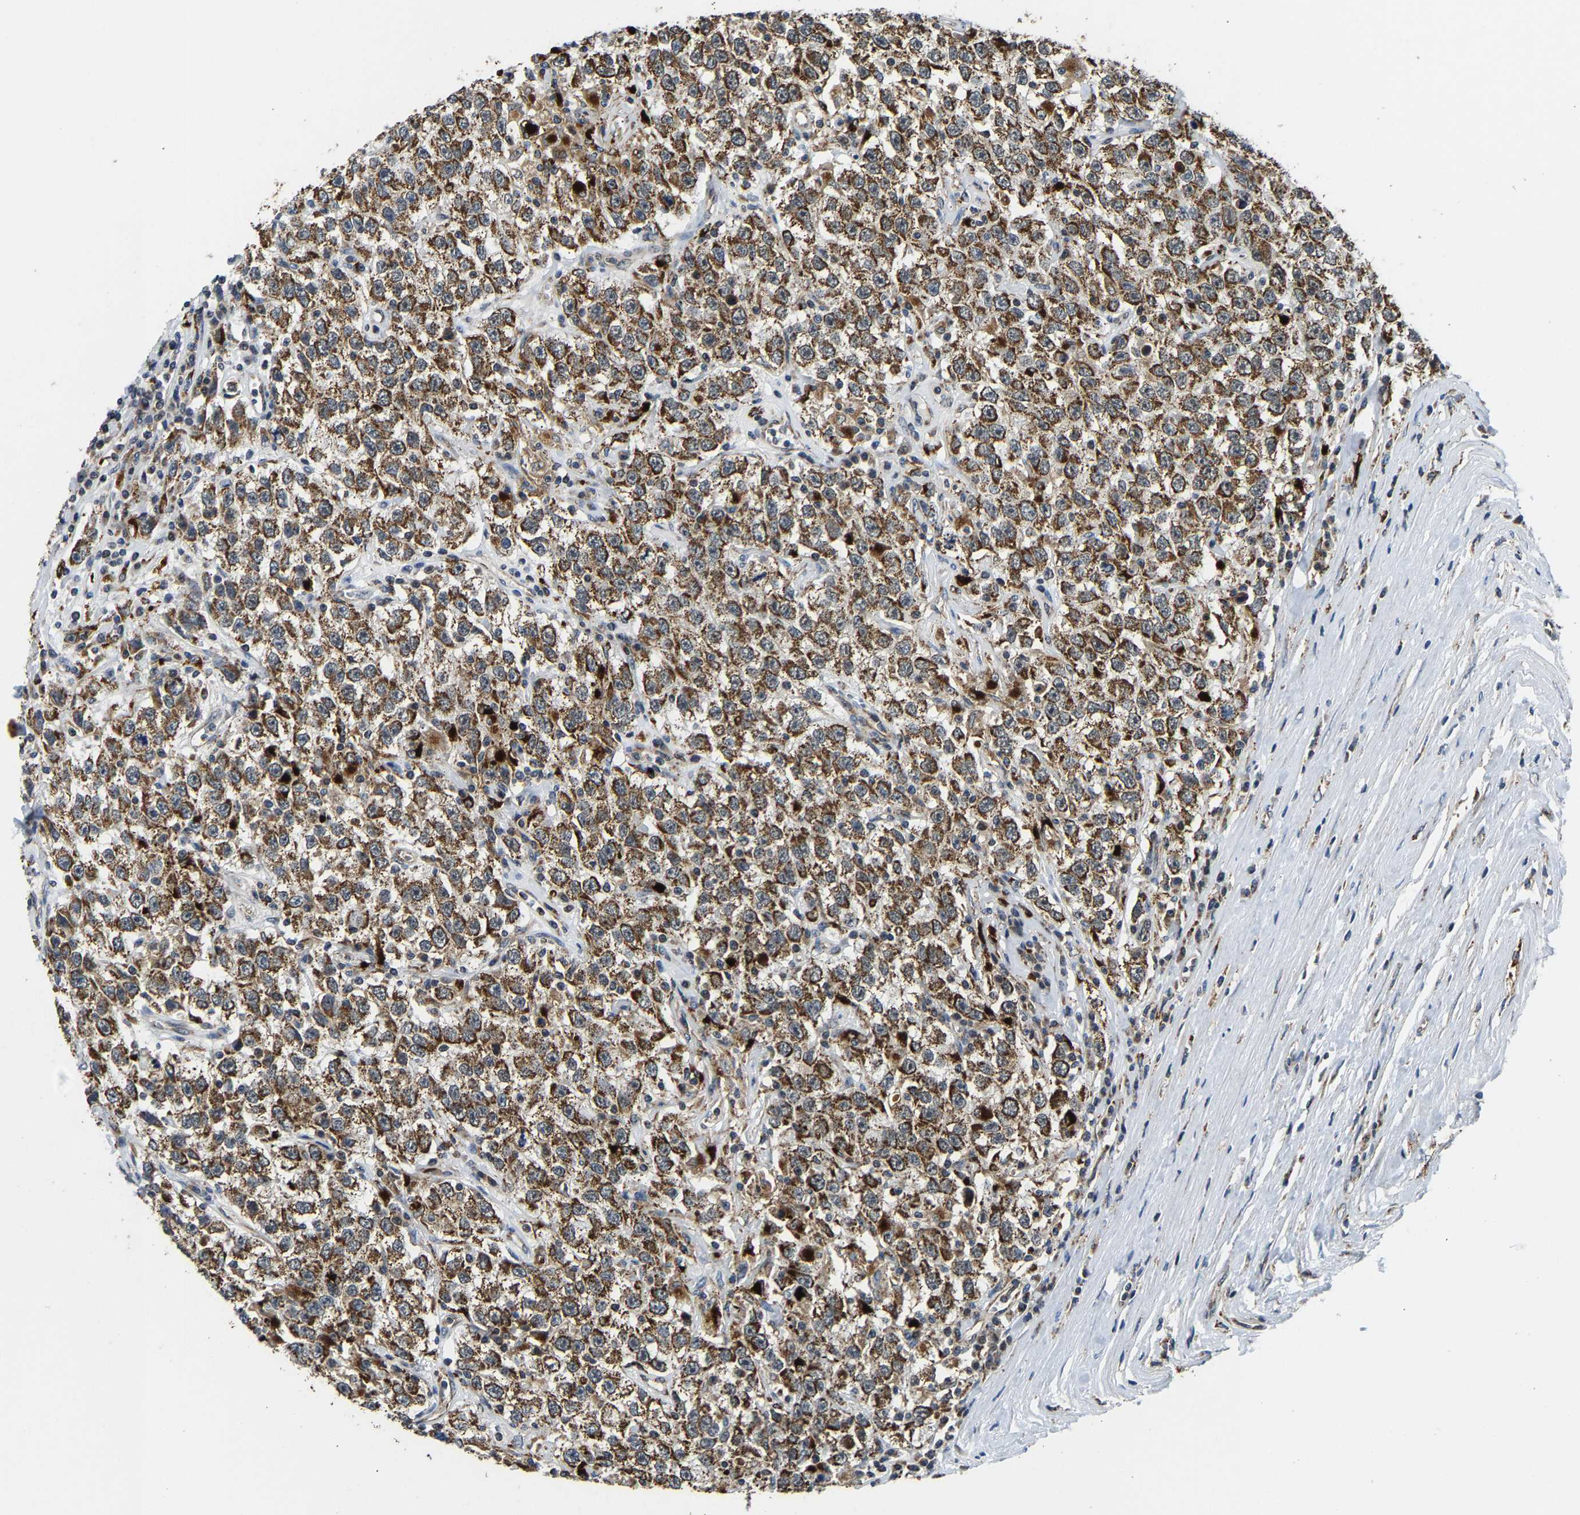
{"staining": {"intensity": "moderate", "quantity": ">75%", "location": "cytoplasmic/membranous"}, "tissue": "testis cancer", "cell_type": "Tumor cells", "image_type": "cancer", "snomed": [{"axis": "morphology", "description": "Seminoma, NOS"}, {"axis": "topography", "description": "Testis"}], "caption": "This micrograph reveals testis seminoma stained with immunohistochemistry to label a protein in brown. The cytoplasmic/membranous of tumor cells show moderate positivity for the protein. Nuclei are counter-stained blue.", "gene": "GIMAP7", "patient": {"sex": "male", "age": 41}}